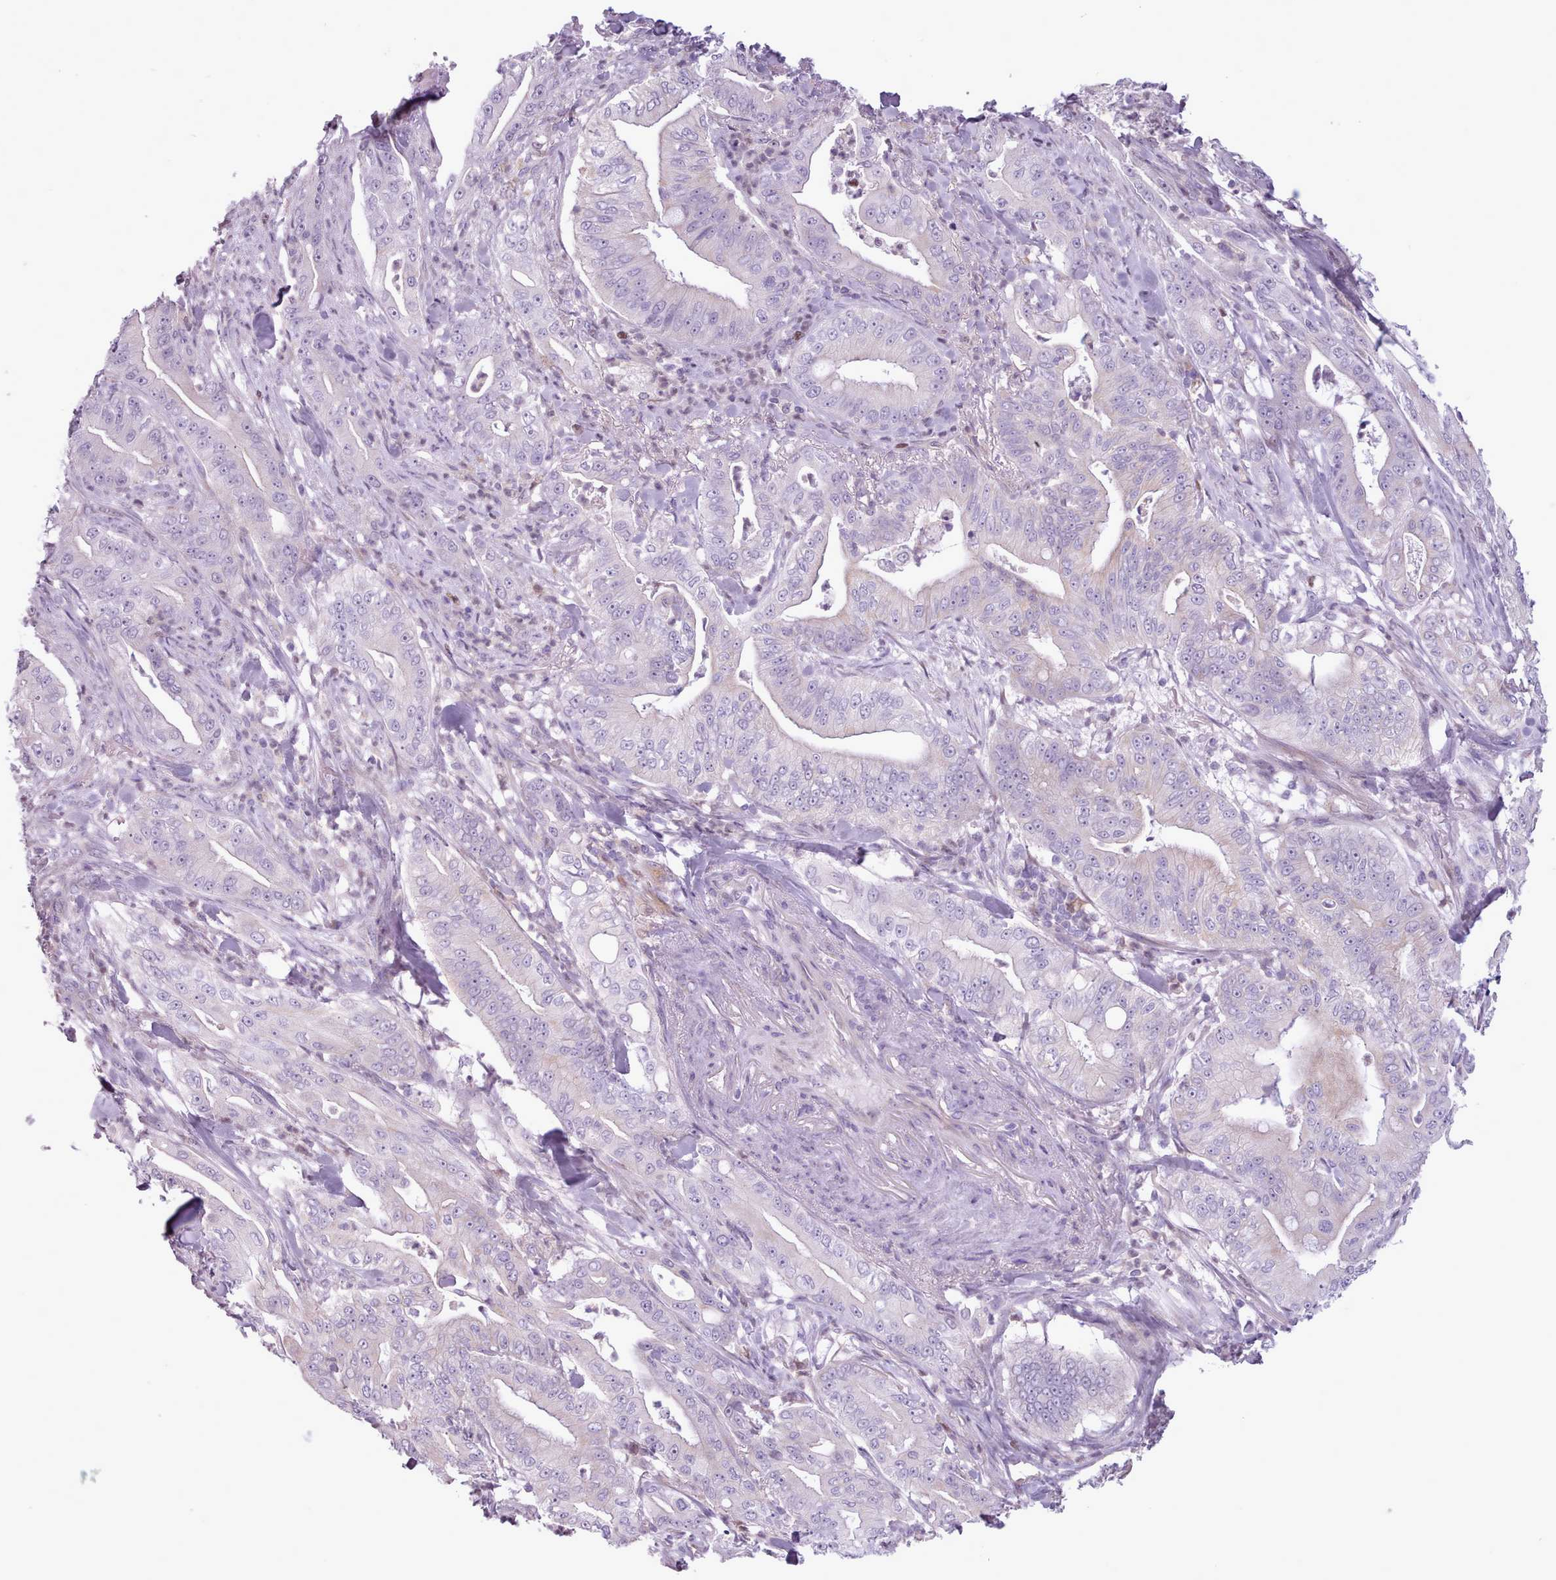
{"staining": {"intensity": "negative", "quantity": "none", "location": "none"}, "tissue": "pancreatic cancer", "cell_type": "Tumor cells", "image_type": "cancer", "snomed": [{"axis": "morphology", "description": "Adenocarcinoma, NOS"}, {"axis": "topography", "description": "Pancreas"}], "caption": "Tumor cells show no significant positivity in pancreatic cancer (adenocarcinoma).", "gene": "SLURP1", "patient": {"sex": "male", "age": 71}}